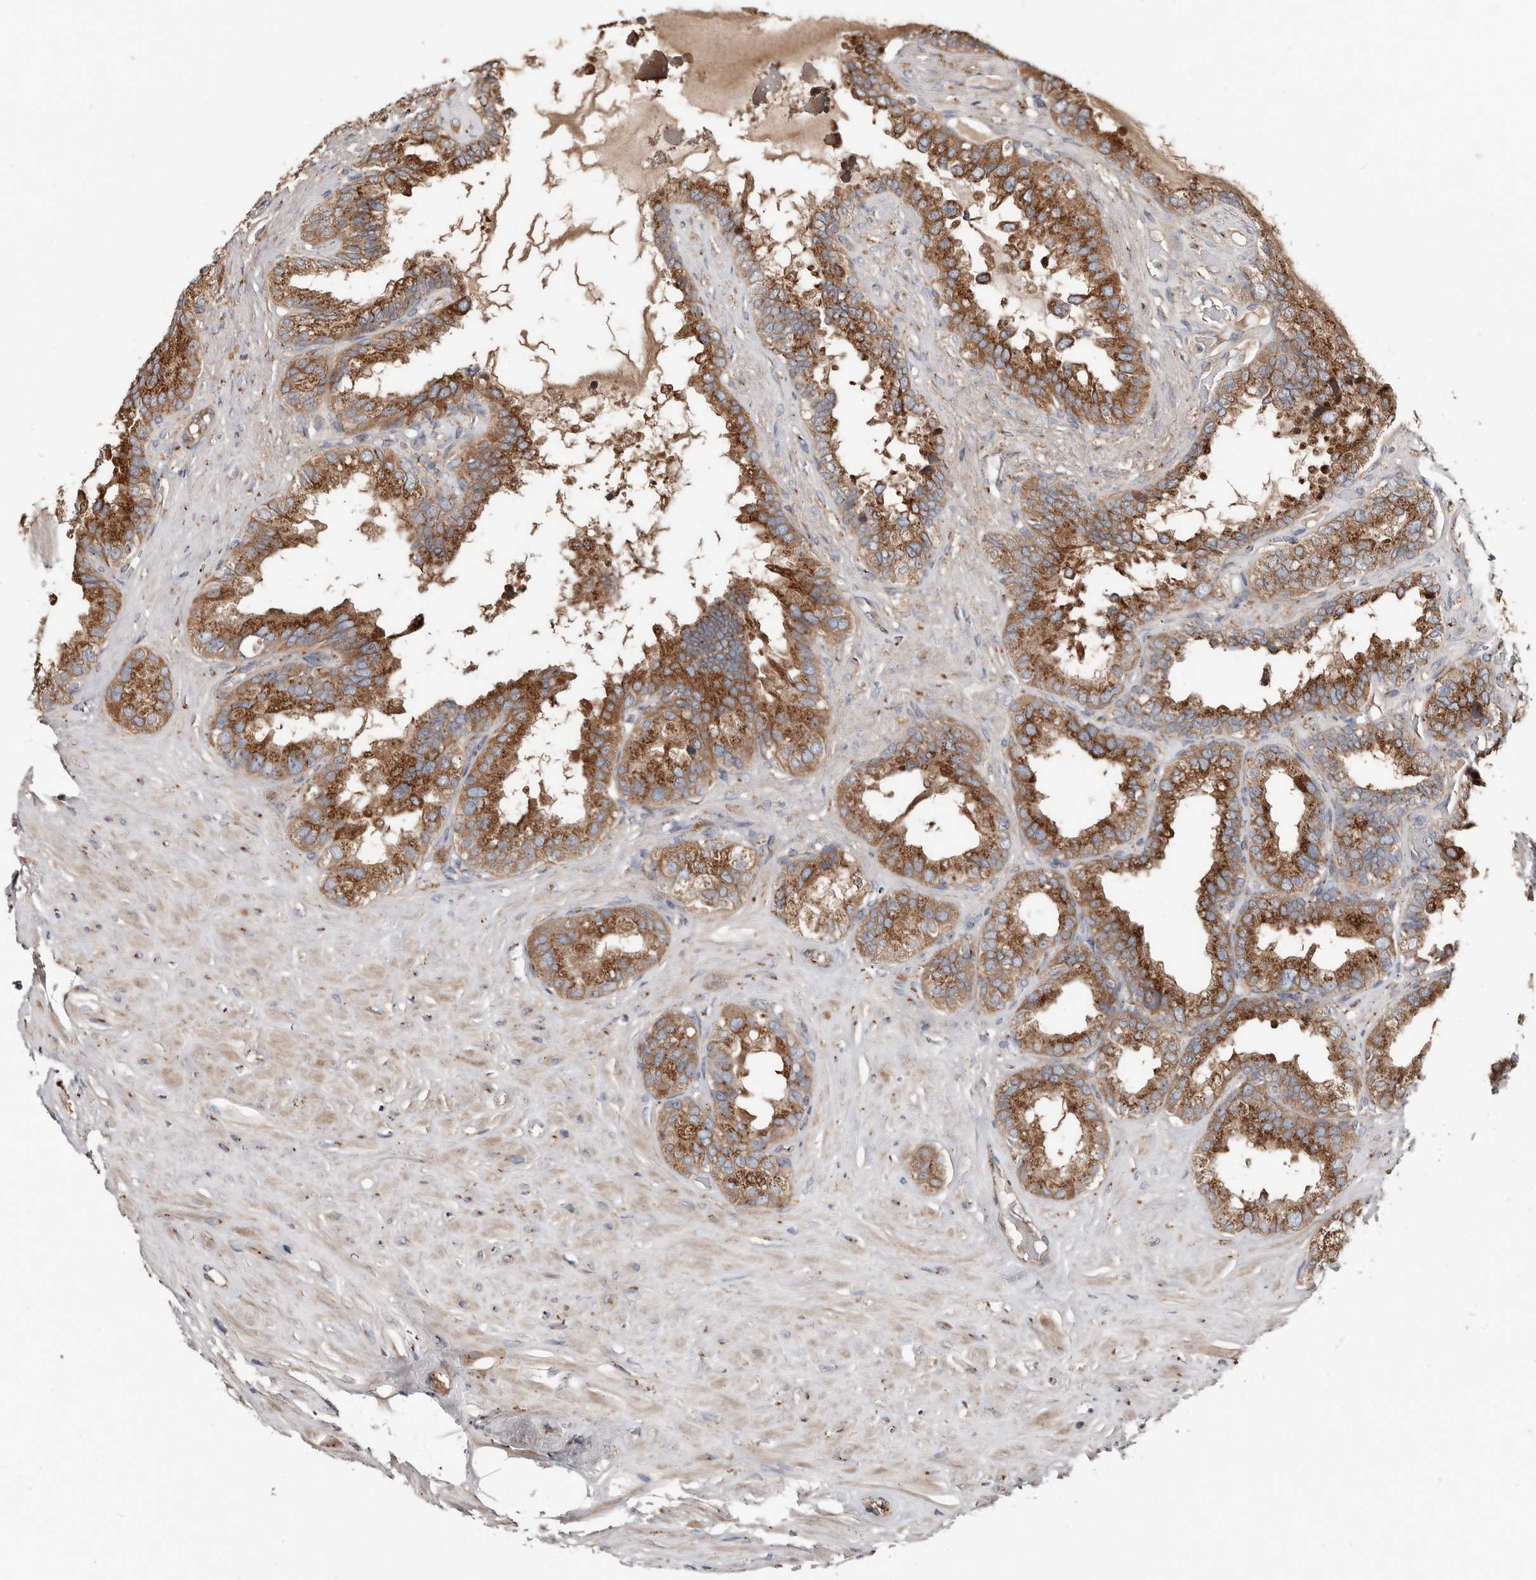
{"staining": {"intensity": "strong", "quantity": ">75%", "location": "cytoplasmic/membranous"}, "tissue": "seminal vesicle", "cell_type": "Glandular cells", "image_type": "normal", "snomed": [{"axis": "morphology", "description": "Normal tissue, NOS"}, {"axis": "topography", "description": "Seminal veicle"}], "caption": "Immunohistochemical staining of unremarkable human seminal vesicle displays >75% levels of strong cytoplasmic/membranous protein positivity in approximately >75% of glandular cells. Immunohistochemistry stains the protein of interest in brown and the nuclei are stained blue.", "gene": "COG1", "patient": {"sex": "male", "age": 80}}